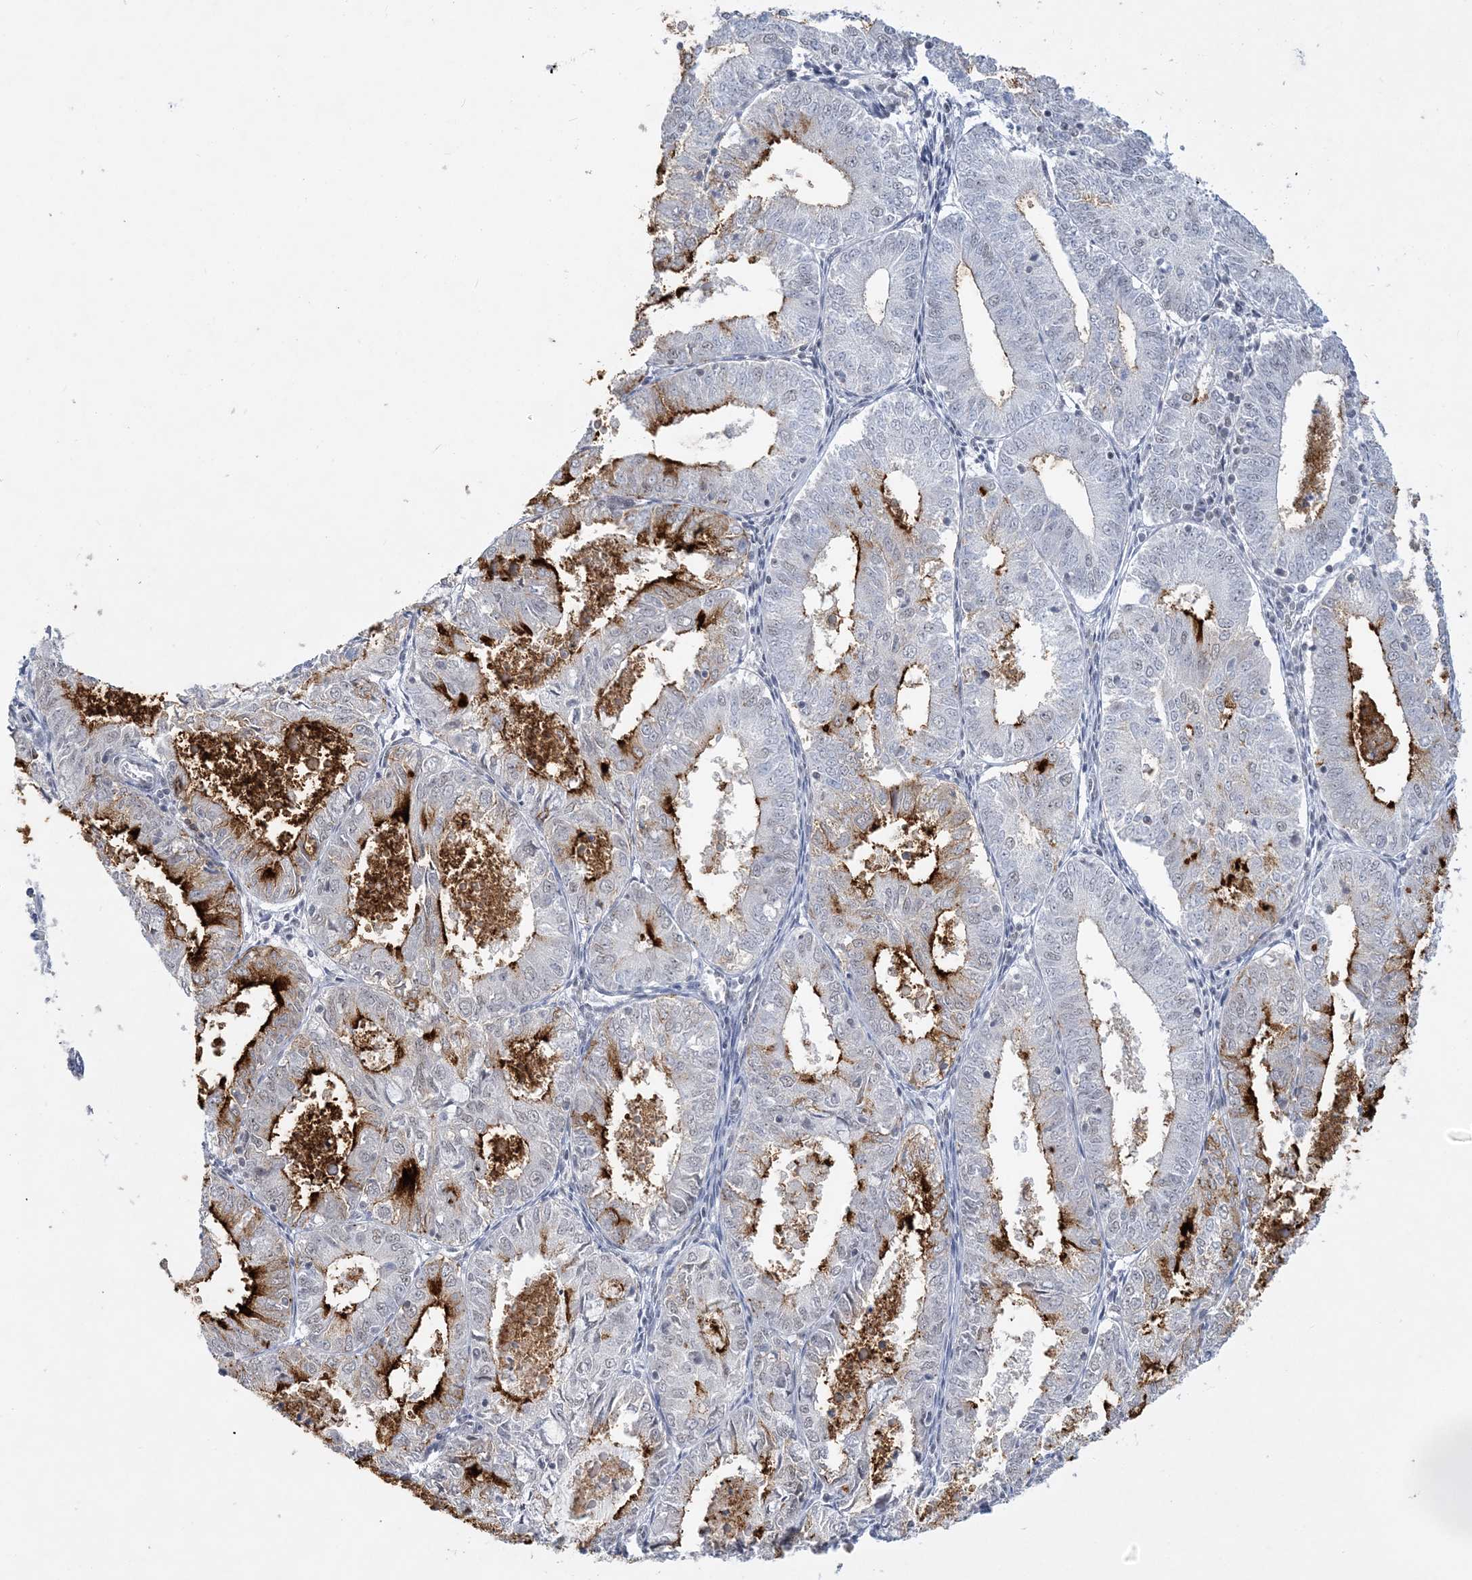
{"staining": {"intensity": "strong", "quantity": "<25%", "location": "cytoplasmic/membranous"}, "tissue": "endometrial cancer", "cell_type": "Tumor cells", "image_type": "cancer", "snomed": [{"axis": "morphology", "description": "Adenocarcinoma, NOS"}, {"axis": "topography", "description": "Endometrium"}], "caption": "This micrograph exhibits endometrial cancer stained with immunohistochemistry to label a protein in brown. The cytoplasmic/membranous of tumor cells show strong positivity for the protein. Nuclei are counter-stained blue.", "gene": "KMT2D", "patient": {"sex": "female", "age": 57}}